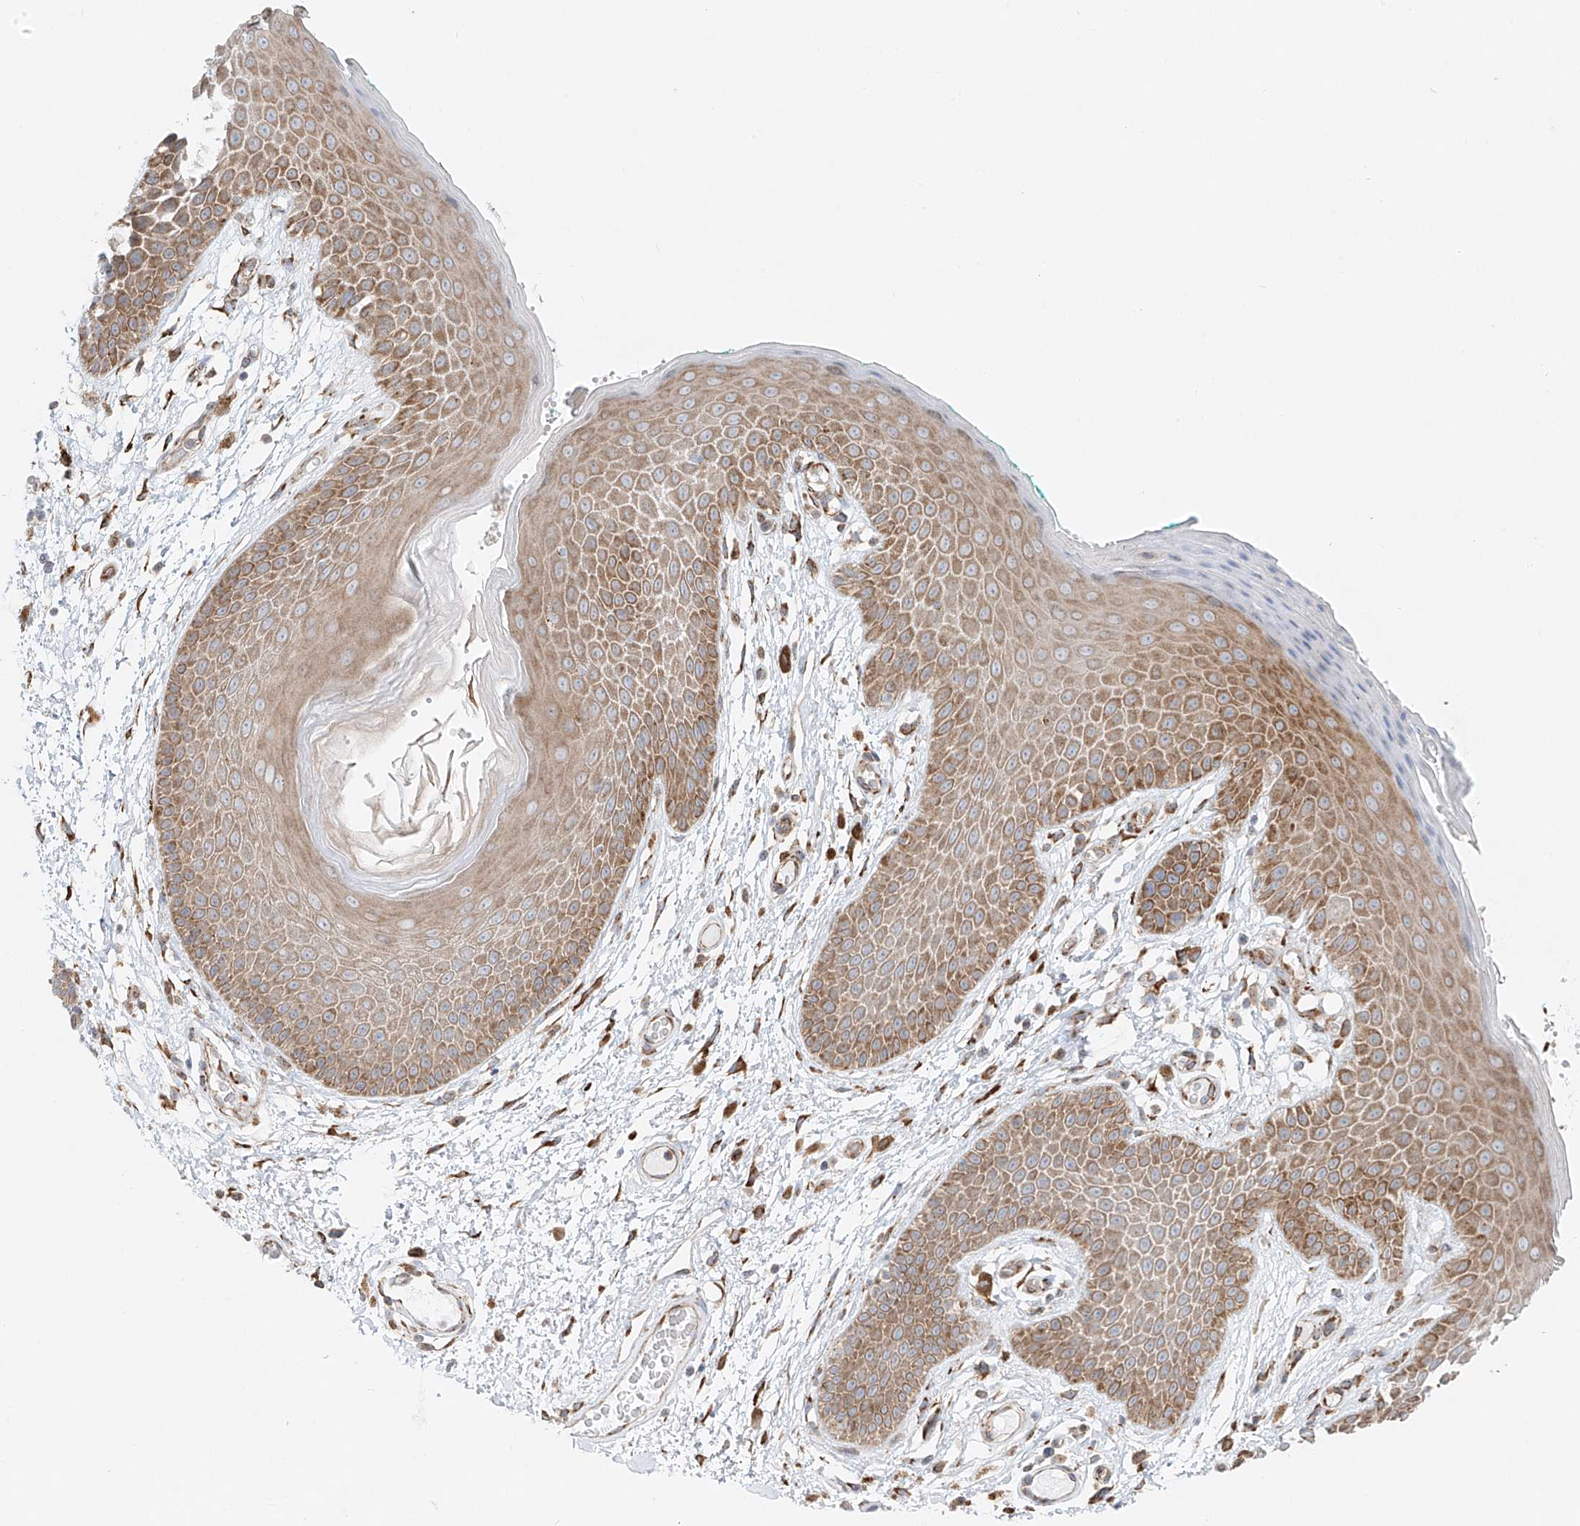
{"staining": {"intensity": "moderate", "quantity": ">75%", "location": "cytoplasmic/membranous"}, "tissue": "skin", "cell_type": "Epidermal cells", "image_type": "normal", "snomed": [{"axis": "morphology", "description": "Normal tissue, NOS"}, {"axis": "topography", "description": "Anal"}], "caption": "Immunohistochemistry (IHC) (DAB (3,3'-diaminobenzidine)) staining of unremarkable skin reveals moderate cytoplasmic/membranous protein positivity in about >75% of epidermal cells. (Brightfield microscopy of DAB IHC at high magnification).", "gene": "EIPR1", "patient": {"sex": "male", "age": 74}}